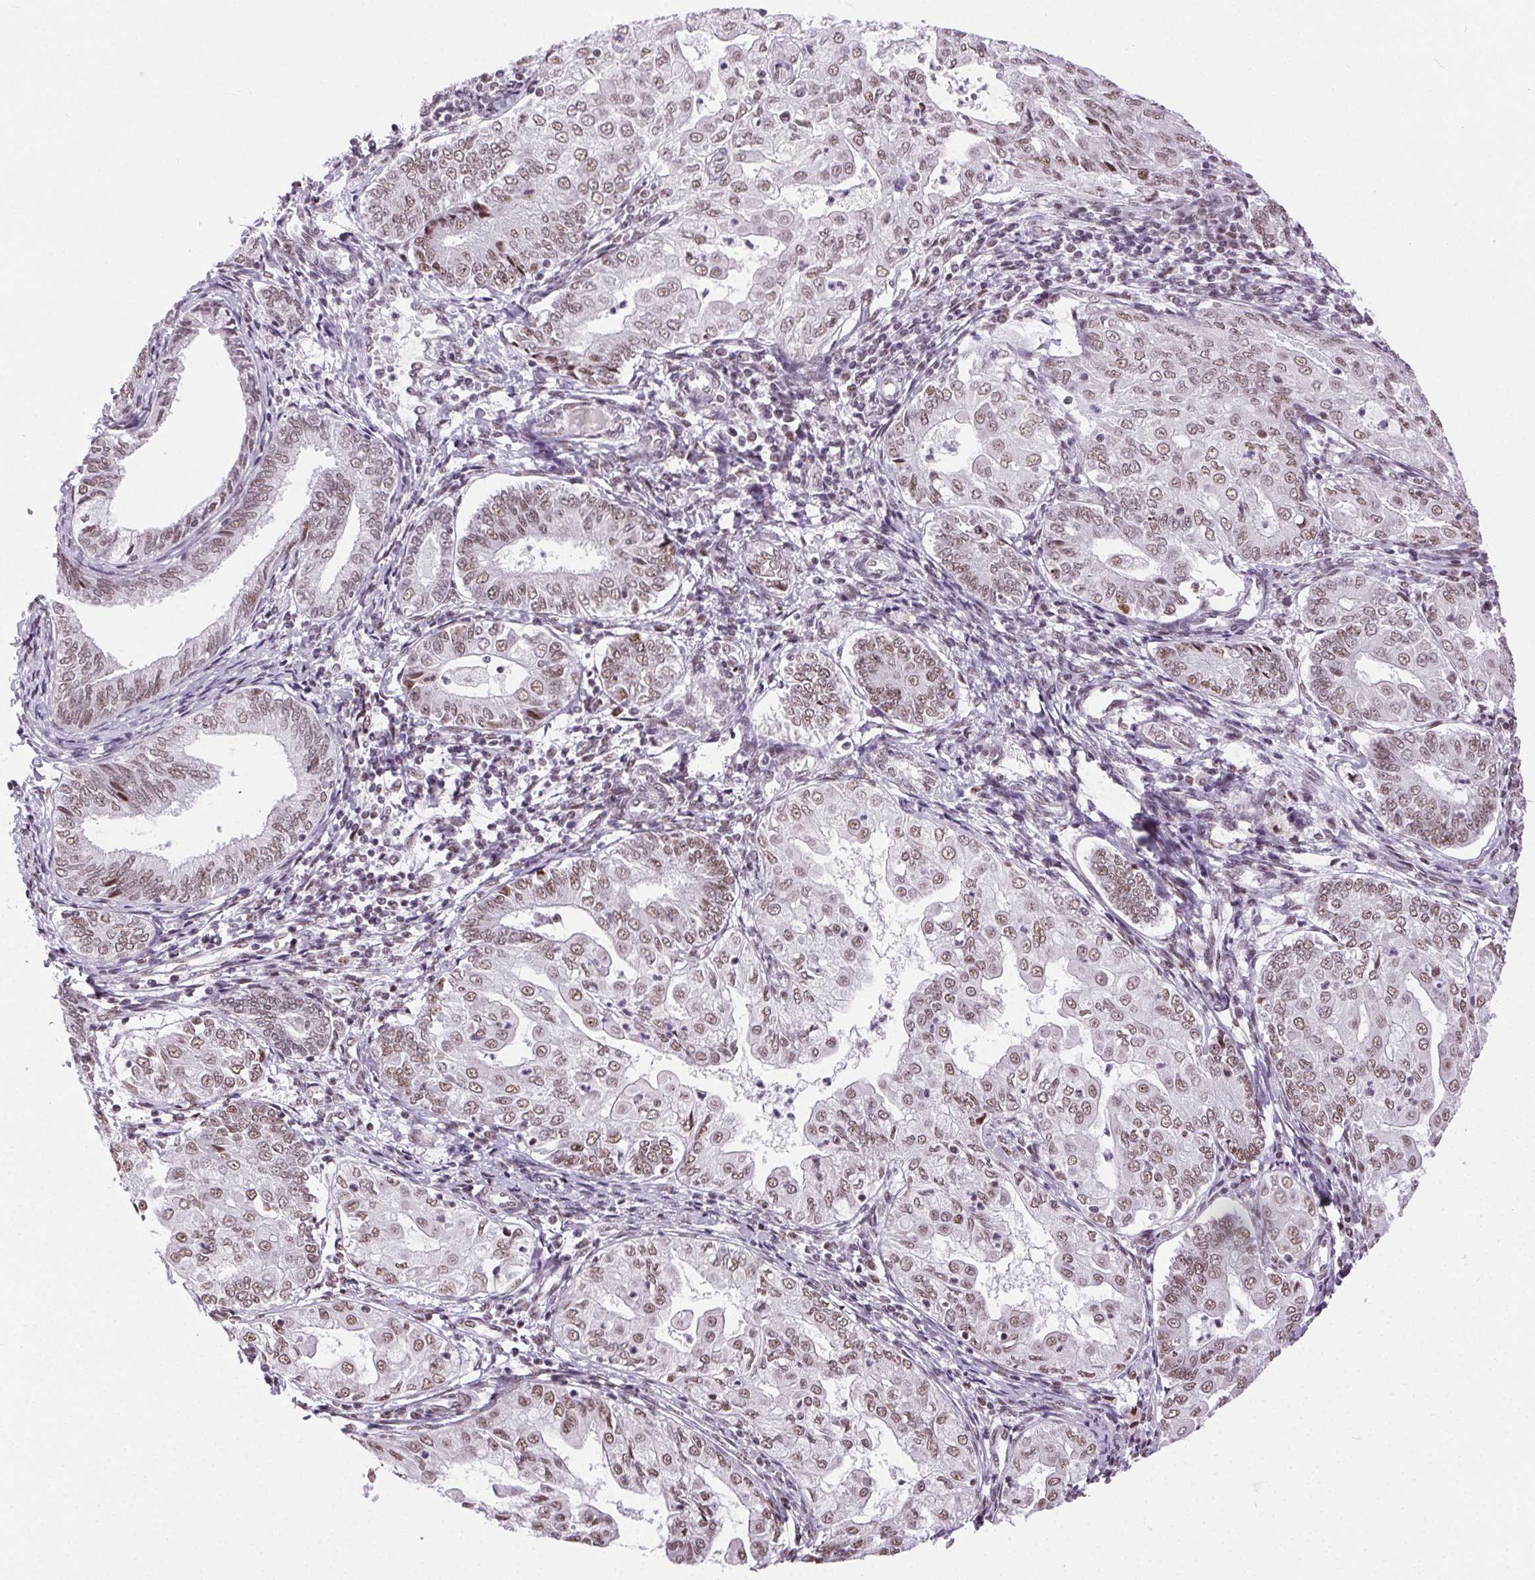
{"staining": {"intensity": "moderate", "quantity": ">75%", "location": "nuclear"}, "tissue": "endometrial cancer", "cell_type": "Tumor cells", "image_type": "cancer", "snomed": [{"axis": "morphology", "description": "Adenocarcinoma, NOS"}, {"axis": "topography", "description": "Endometrium"}], "caption": "Tumor cells display moderate nuclear staining in approximately >75% of cells in endometrial adenocarcinoma.", "gene": "TRA2B", "patient": {"sex": "female", "age": 68}}